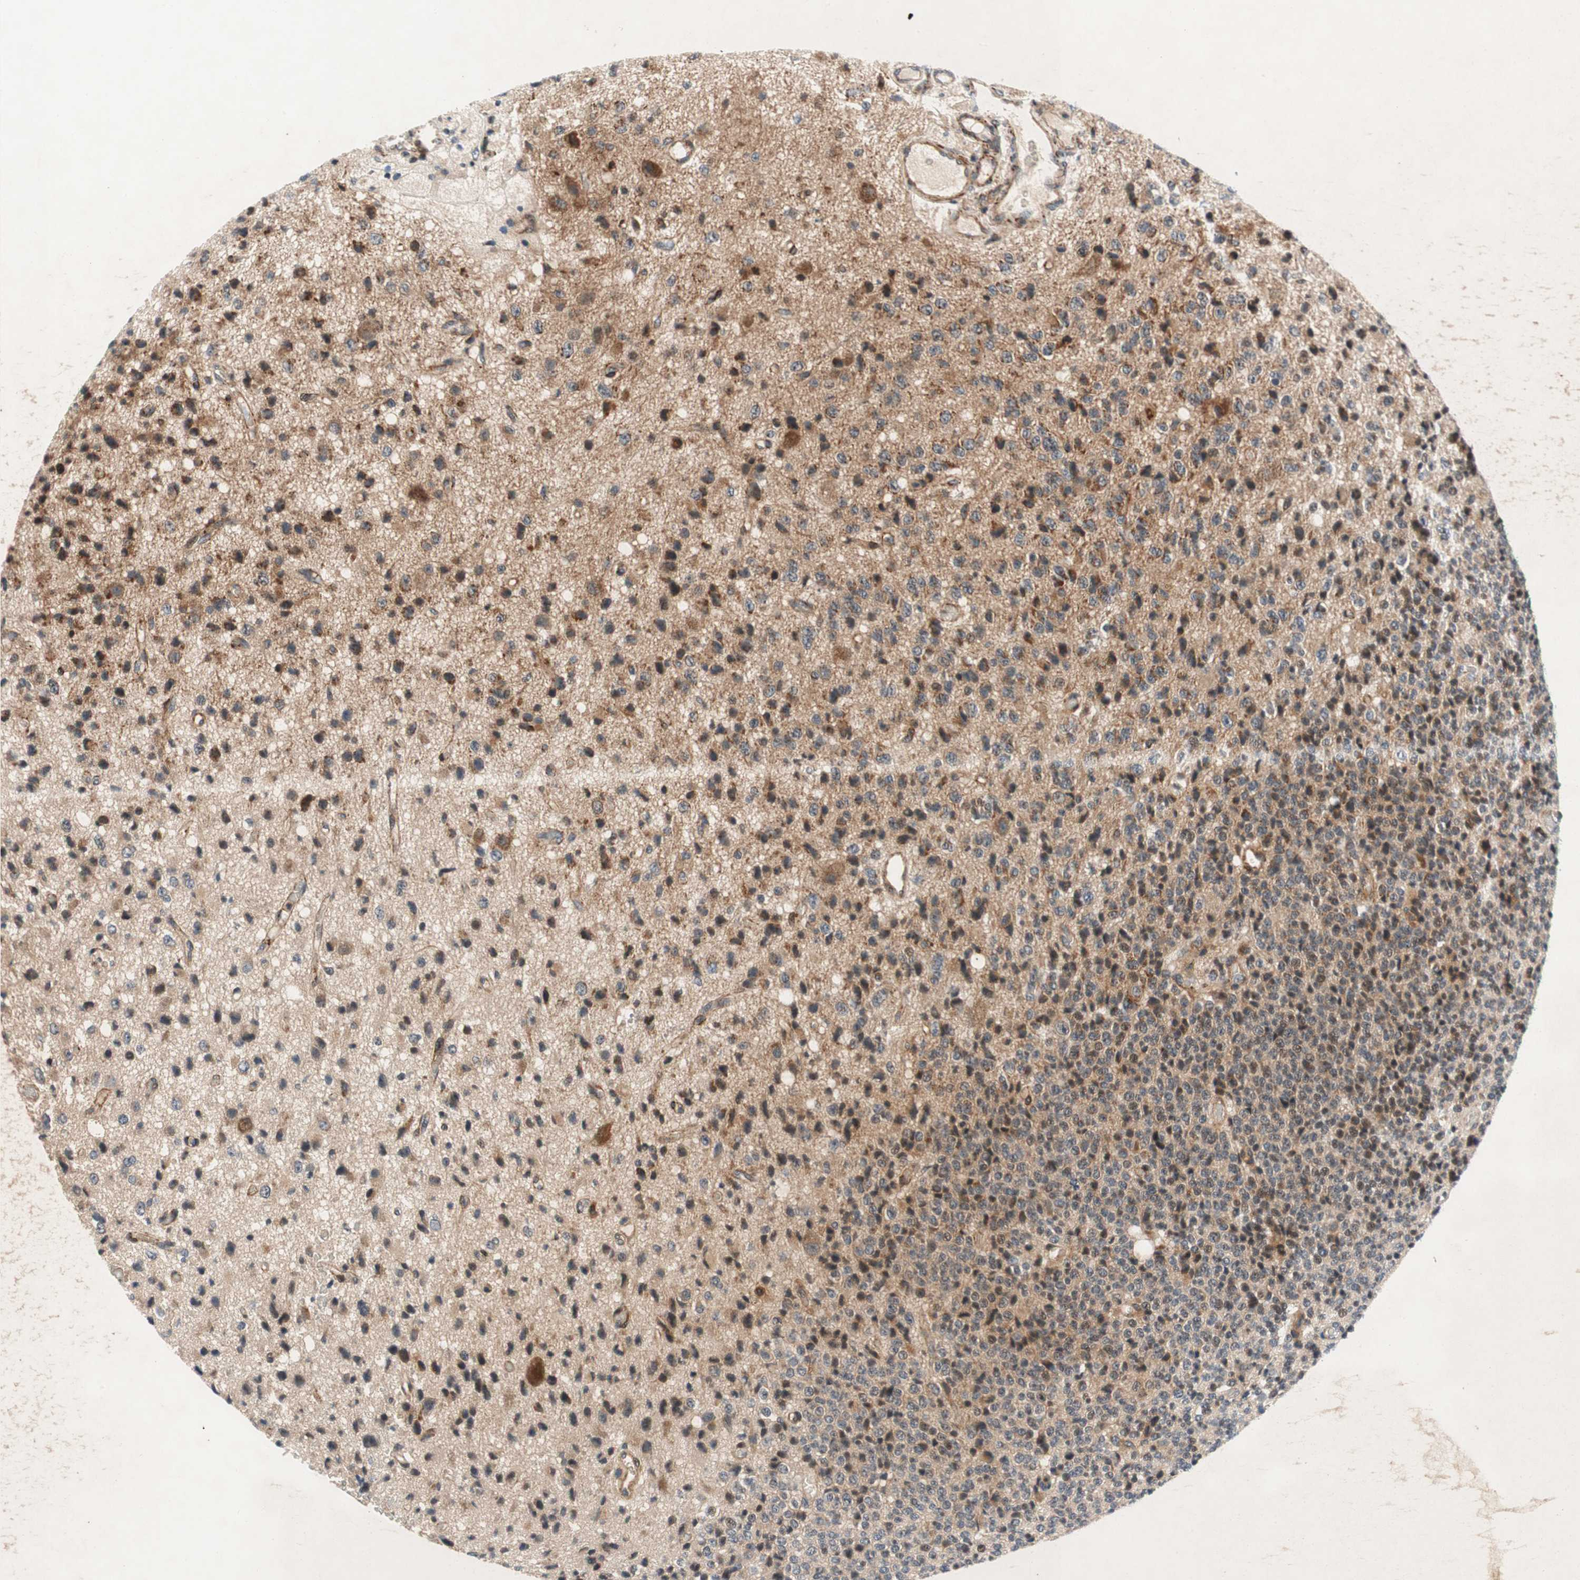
{"staining": {"intensity": "moderate", "quantity": ">75%", "location": "cytoplasmic/membranous"}, "tissue": "glioma", "cell_type": "Tumor cells", "image_type": "cancer", "snomed": [{"axis": "morphology", "description": "Glioma, malignant, High grade"}, {"axis": "topography", "description": "pancreas cauda"}], "caption": "Protein expression analysis of malignant glioma (high-grade) exhibits moderate cytoplasmic/membranous staining in about >75% of tumor cells.", "gene": "AKAP1", "patient": {"sex": "male", "age": 60}}